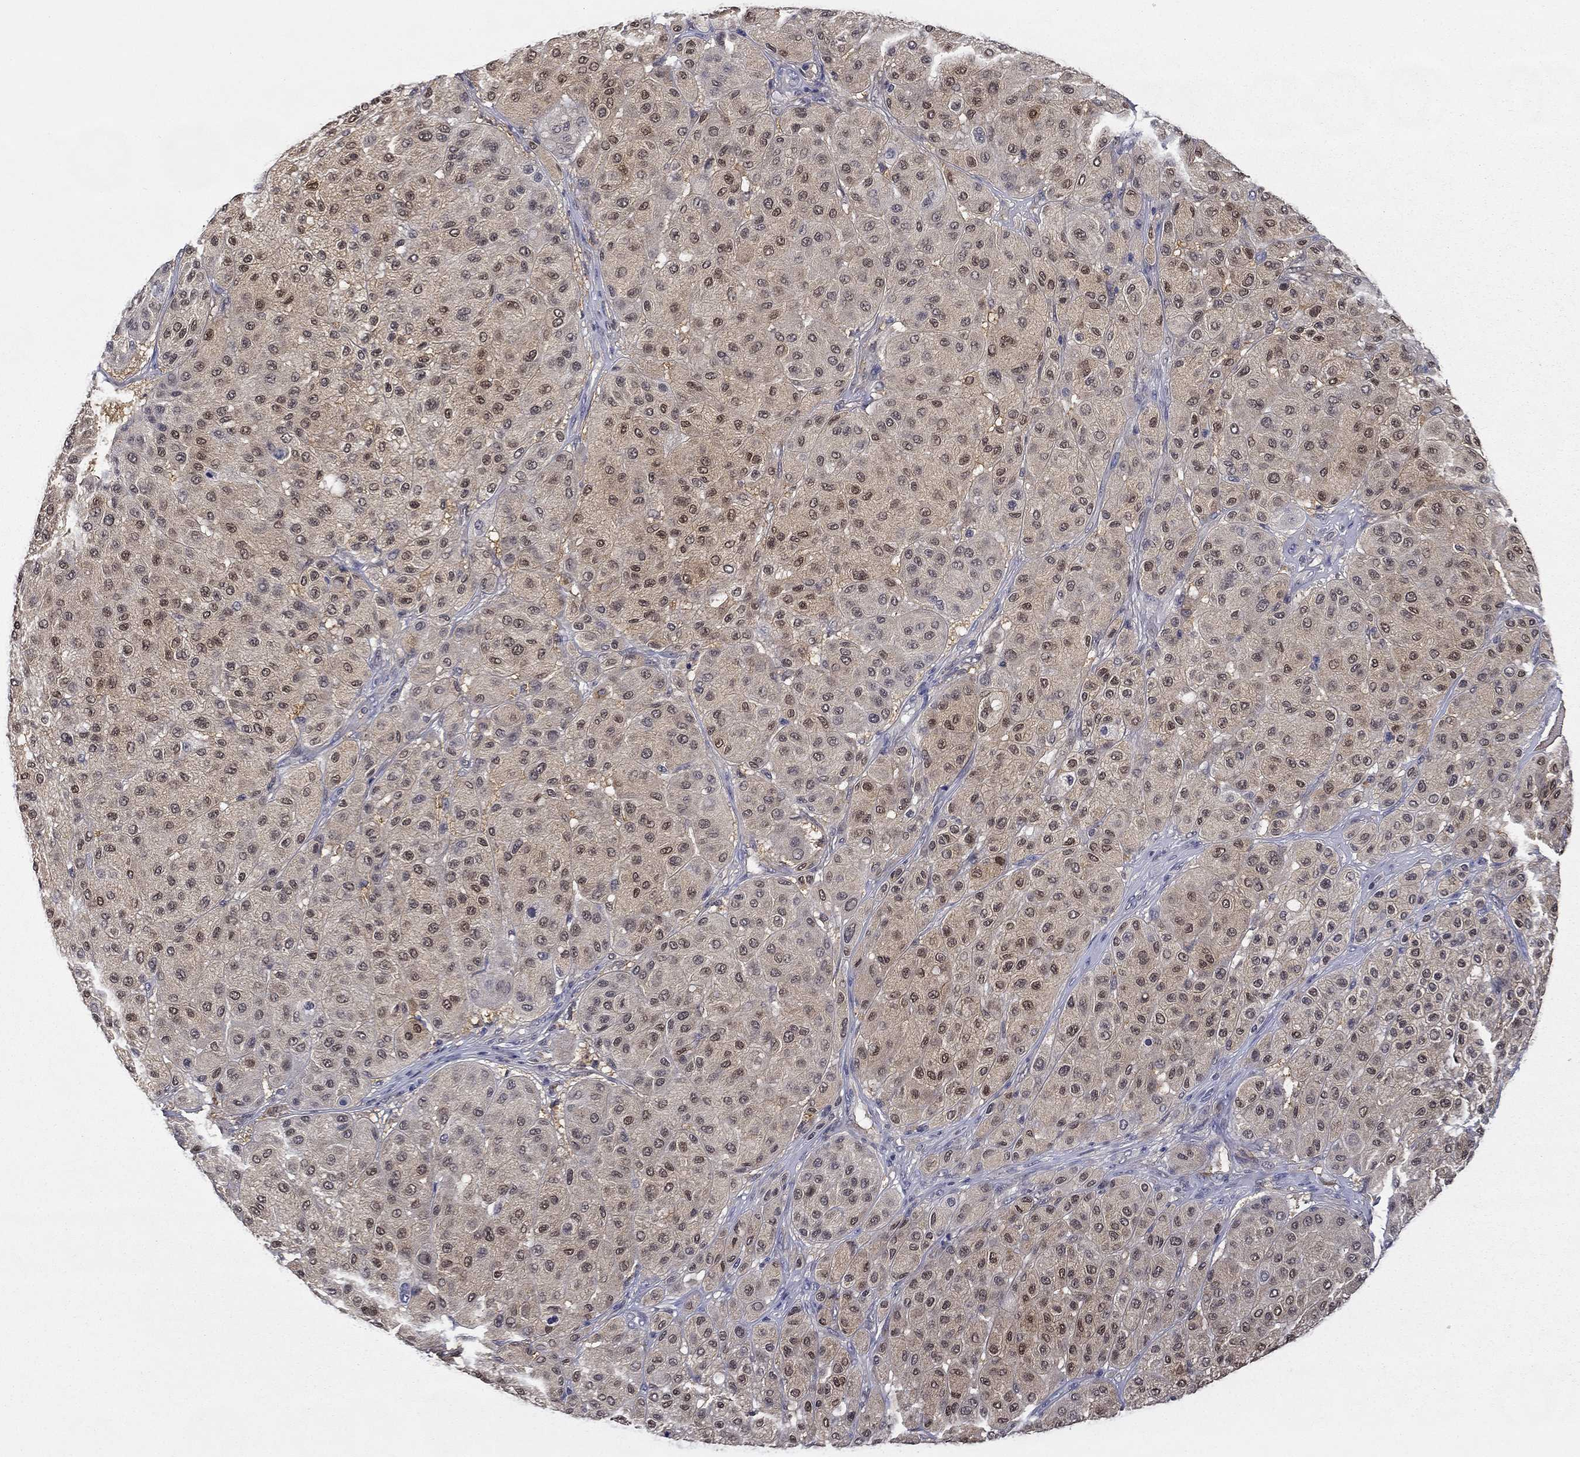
{"staining": {"intensity": "moderate", "quantity": "<25%", "location": "cytoplasmic/membranous,nuclear"}, "tissue": "melanoma", "cell_type": "Tumor cells", "image_type": "cancer", "snomed": [{"axis": "morphology", "description": "Malignant melanoma, Metastatic site"}, {"axis": "topography", "description": "Smooth muscle"}], "caption": "Malignant melanoma (metastatic site) stained with a protein marker exhibits moderate staining in tumor cells.", "gene": "DDTL", "patient": {"sex": "male", "age": 41}}